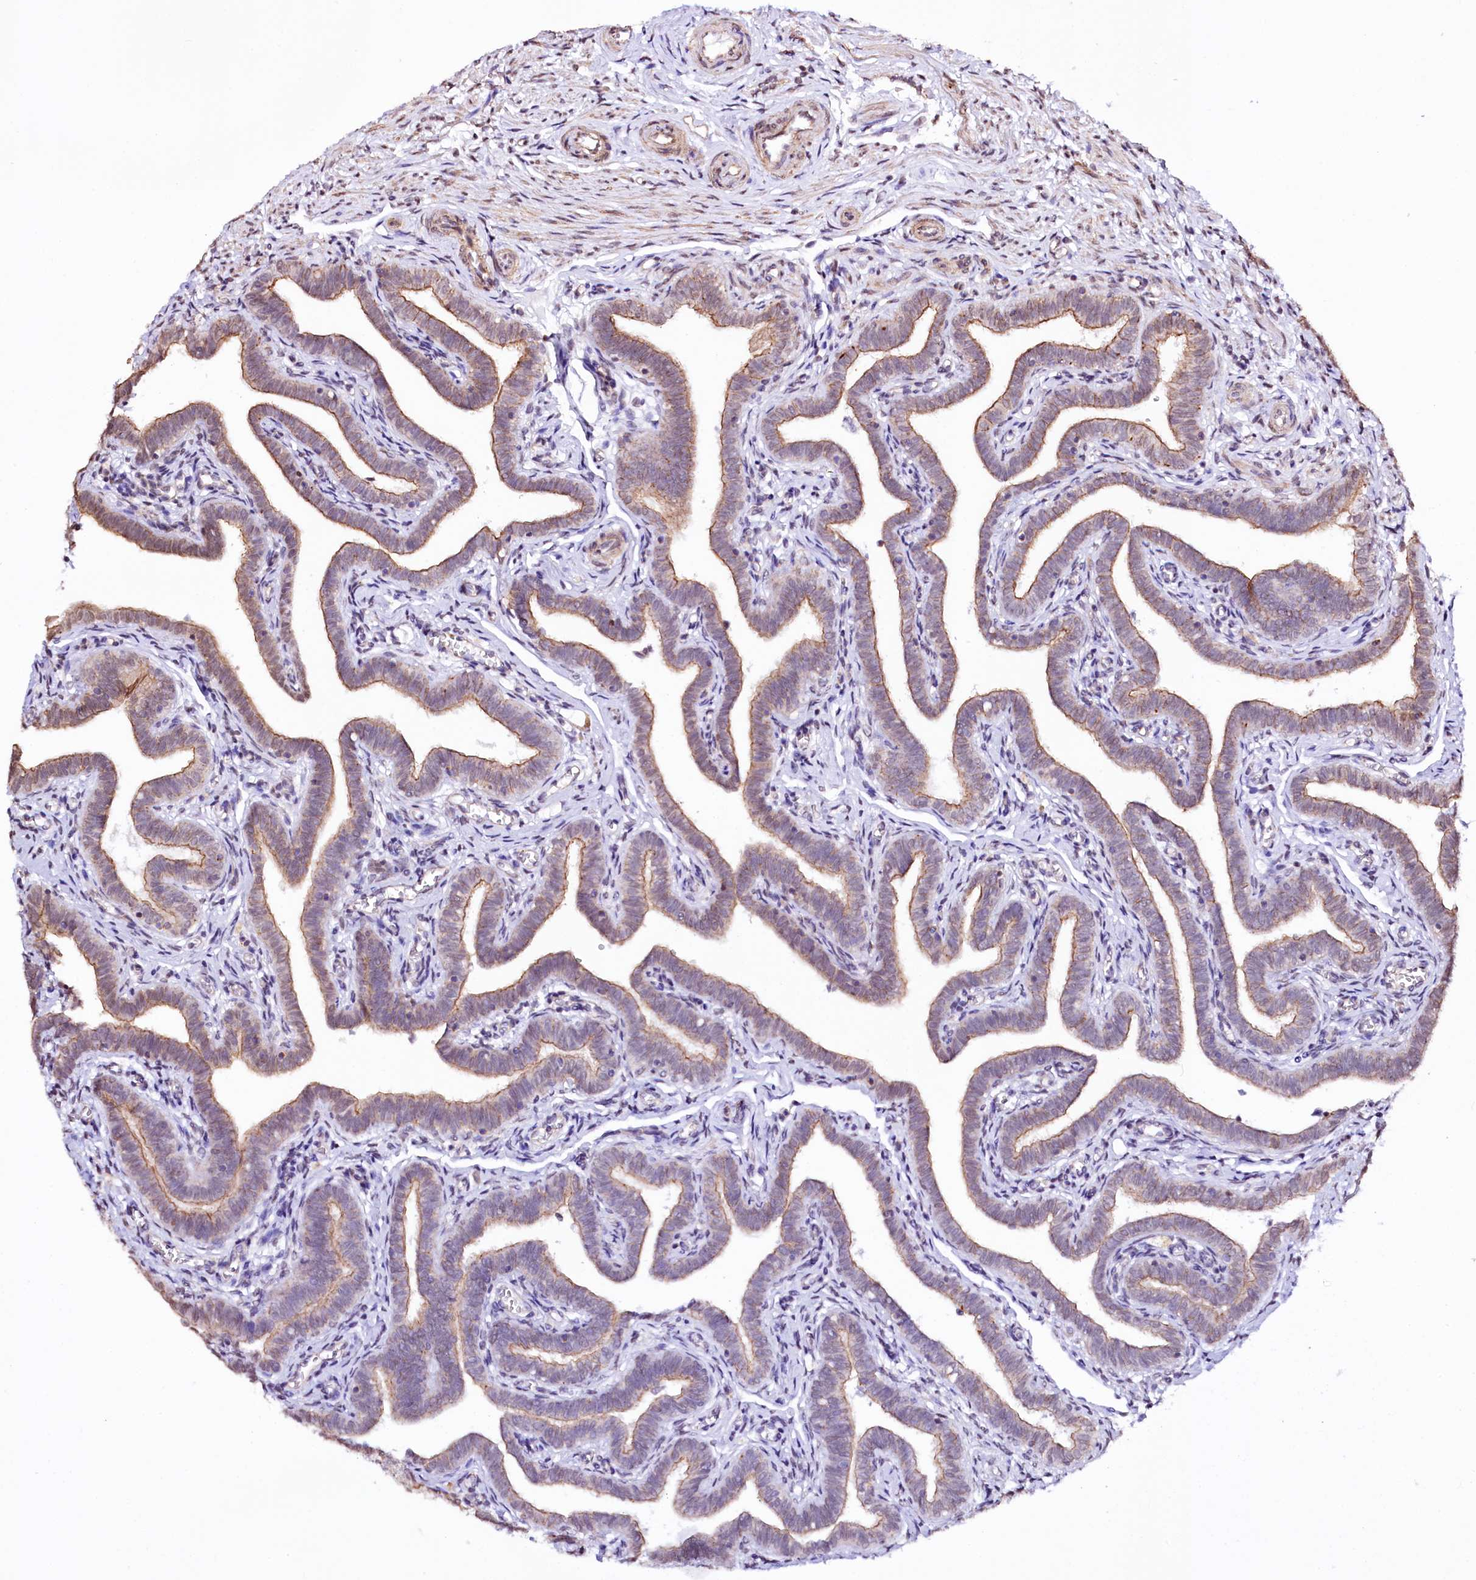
{"staining": {"intensity": "moderate", "quantity": ">75%", "location": "cytoplasmic/membranous"}, "tissue": "fallopian tube", "cell_type": "Glandular cells", "image_type": "normal", "snomed": [{"axis": "morphology", "description": "Normal tissue, NOS"}, {"axis": "topography", "description": "Fallopian tube"}], "caption": "This histopathology image reveals immunohistochemistry (IHC) staining of benign human fallopian tube, with medium moderate cytoplasmic/membranous staining in approximately >75% of glandular cells.", "gene": "ST7", "patient": {"sex": "female", "age": 36}}